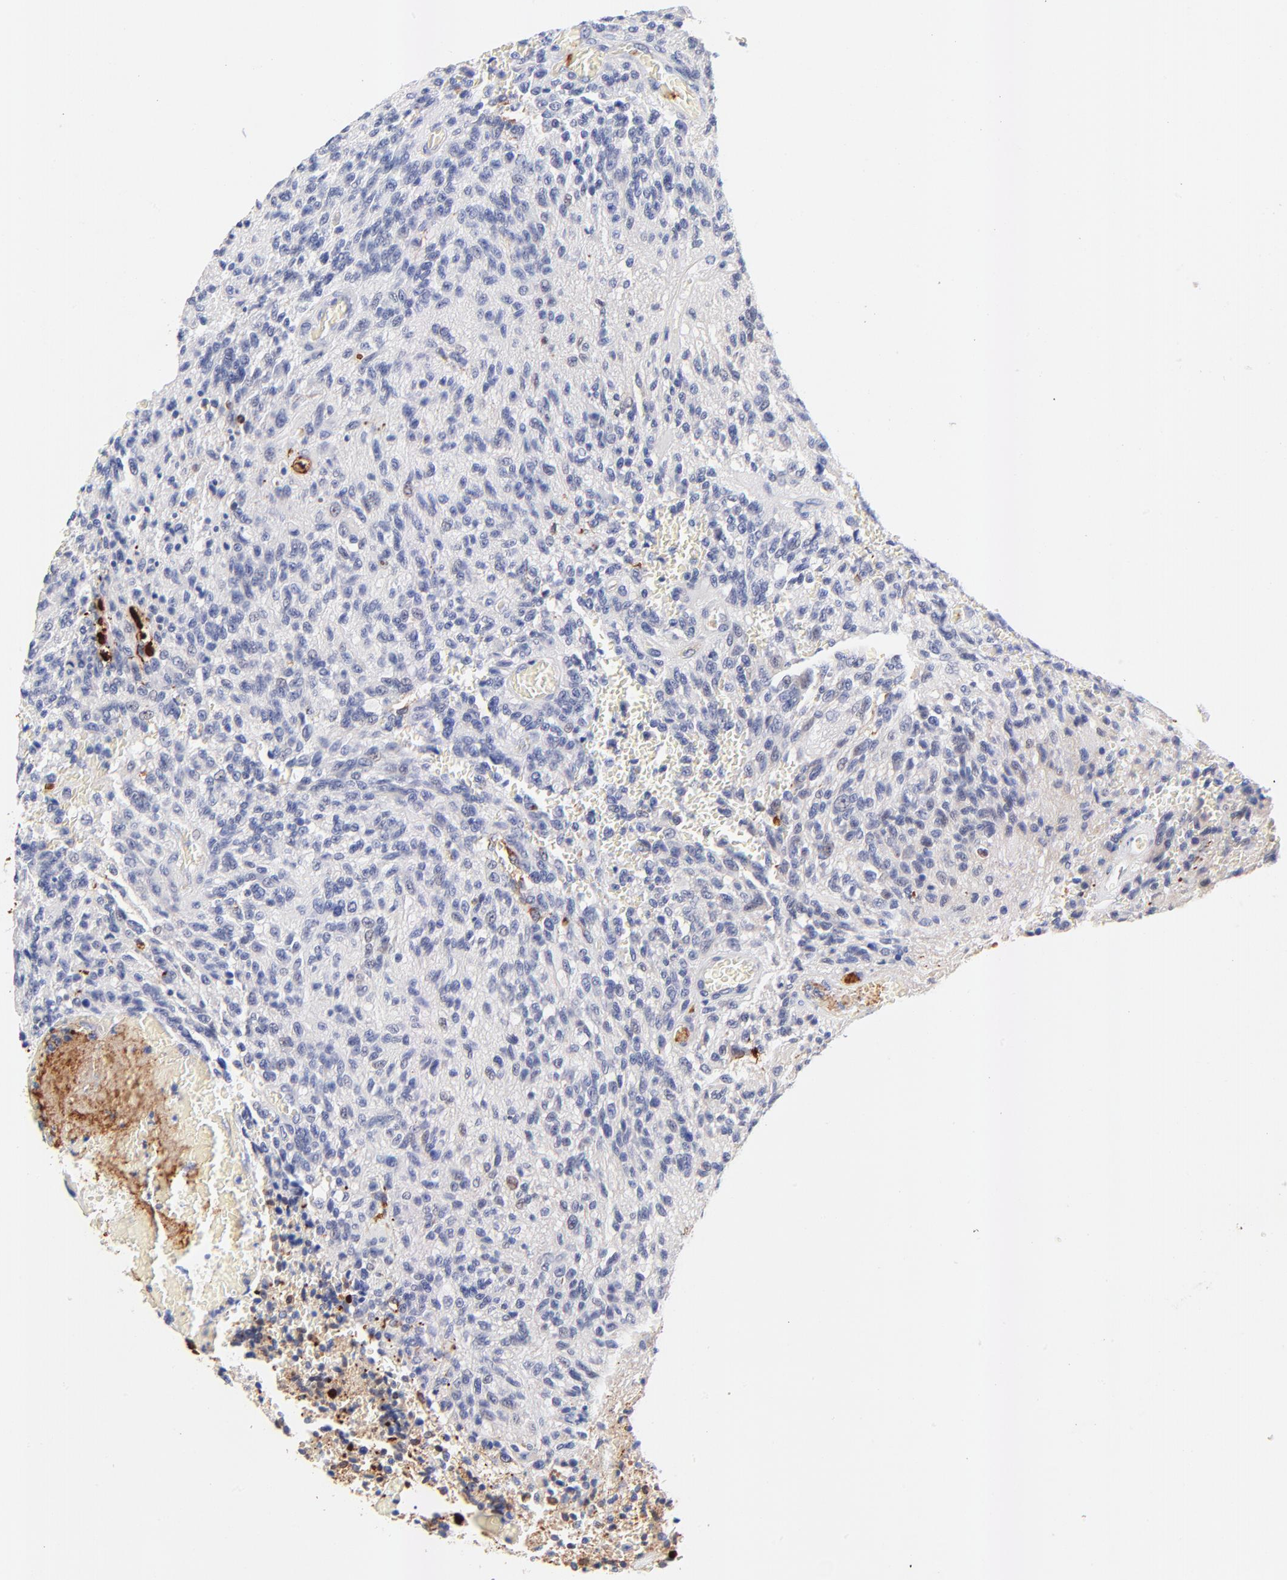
{"staining": {"intensity": "strong", "quantity": "25%-75%", "location": "cytoplasmic/membranous"}, "tissue": "glioma", "cell_type": "Tumor cells", "image_type": "cancer", "snomed": [{"axis": "morphology", "description": "Normal tissue, NOS"}, {"axis": "morphology", "description": "Glioma, malignant, High grade"}, {"axis": "topography", "description": "Cerebral cortex"}], "caption": "The image shows a brown stain indicating the presence of a protein in the cytoplasmic/membranous of tumor cells in malignant glioma (high-grade).", "gene": "FAM117B", "patient": {"sex": "male", "age": 56}}